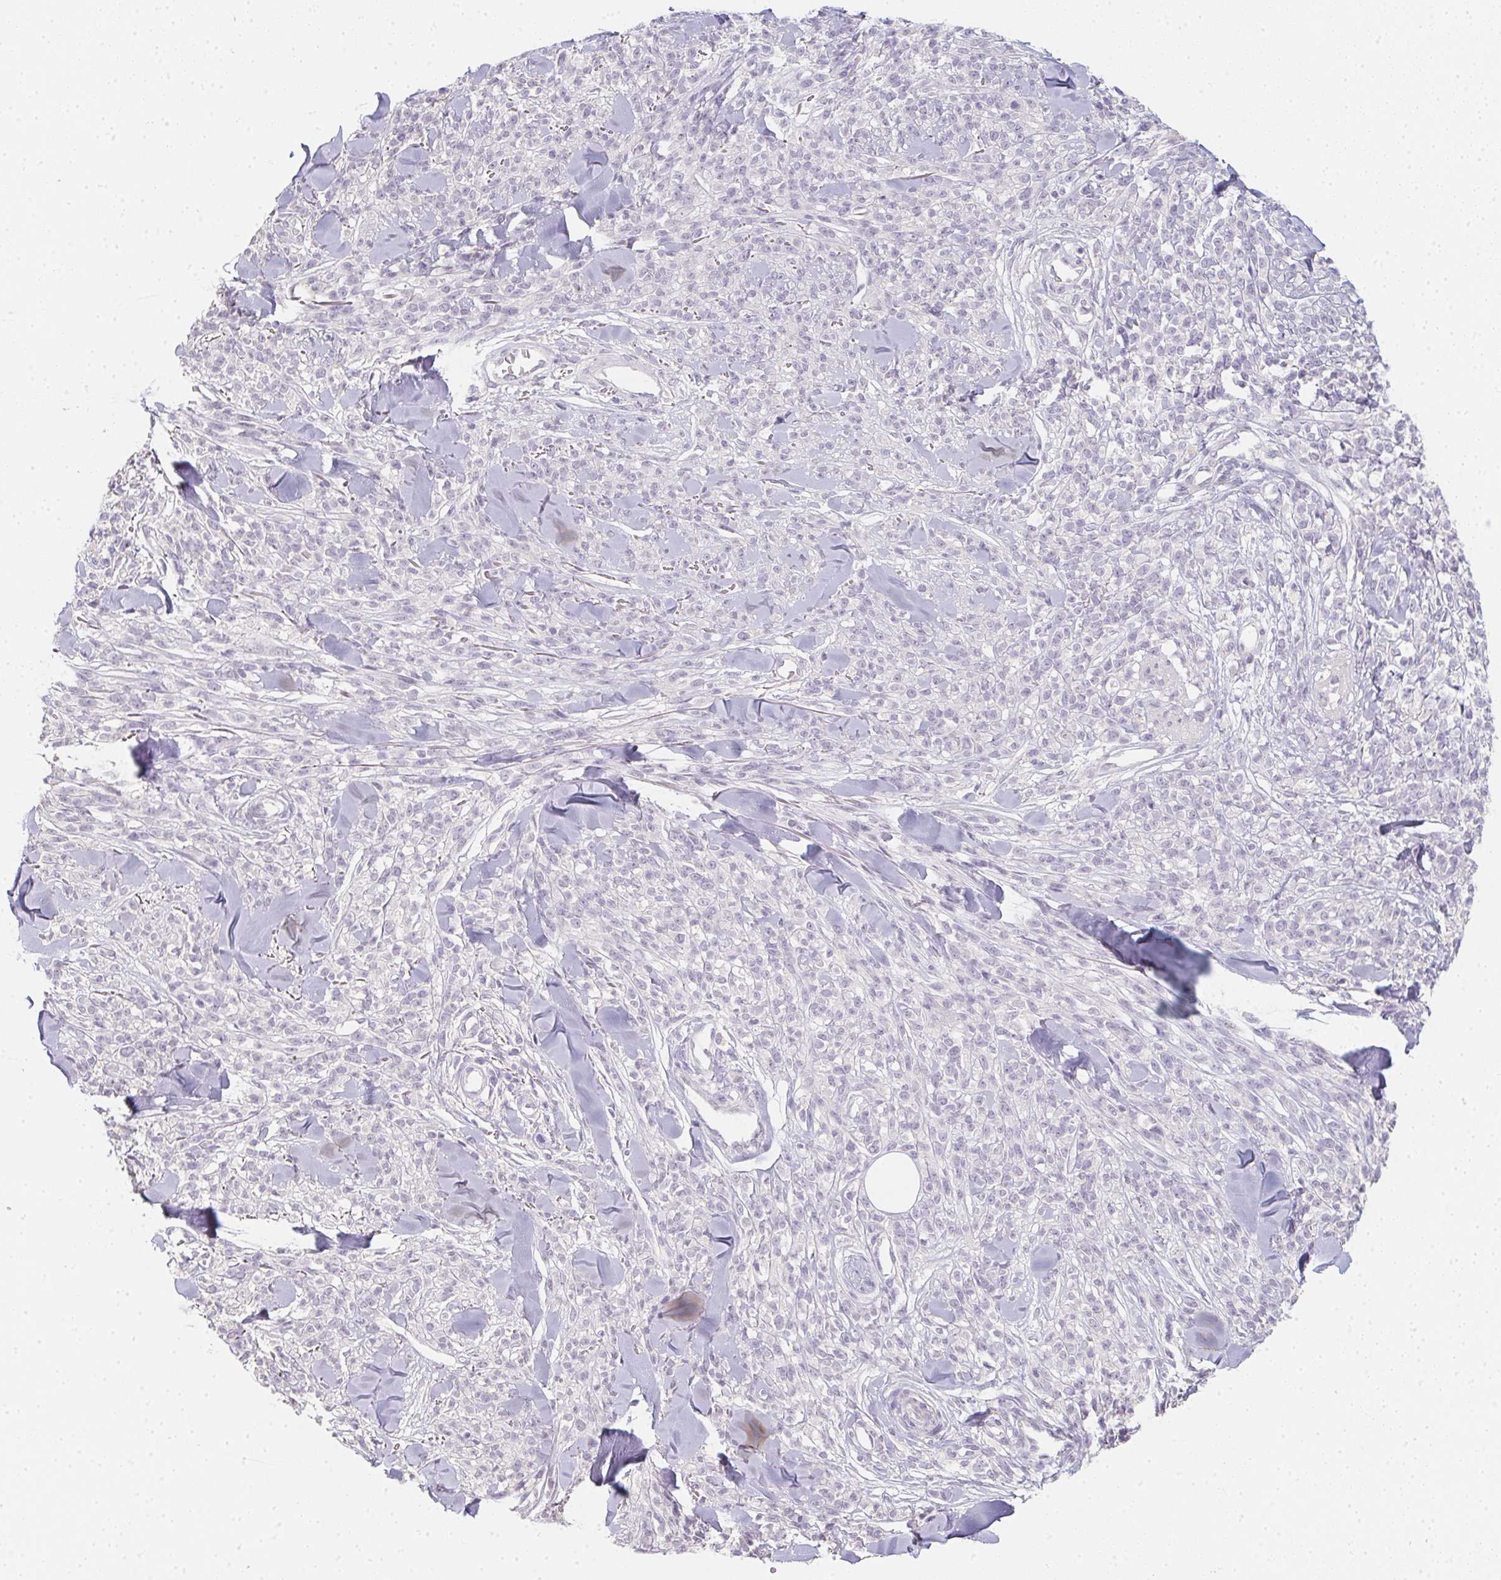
{"staining": {"intensity": "negative", "quantity": "none", "location": "none"}, "tissue": "melanoma", "cell_type": "Tumor cells", "image_type": "cancer", "snomed": [{"axis": "morphology", "description": "Malignant melanoma, NOS"}, {"axis": "topography", "description": "Skin"}, {"axis": "topography", "description": "Skin of trunk"}], "caption": "Immunohistochemistry of human malignant melanoma exhibits no positivity in tumor cells.", "gene": "ZBBX", "patient": {"sex": "male", "age": 74}}